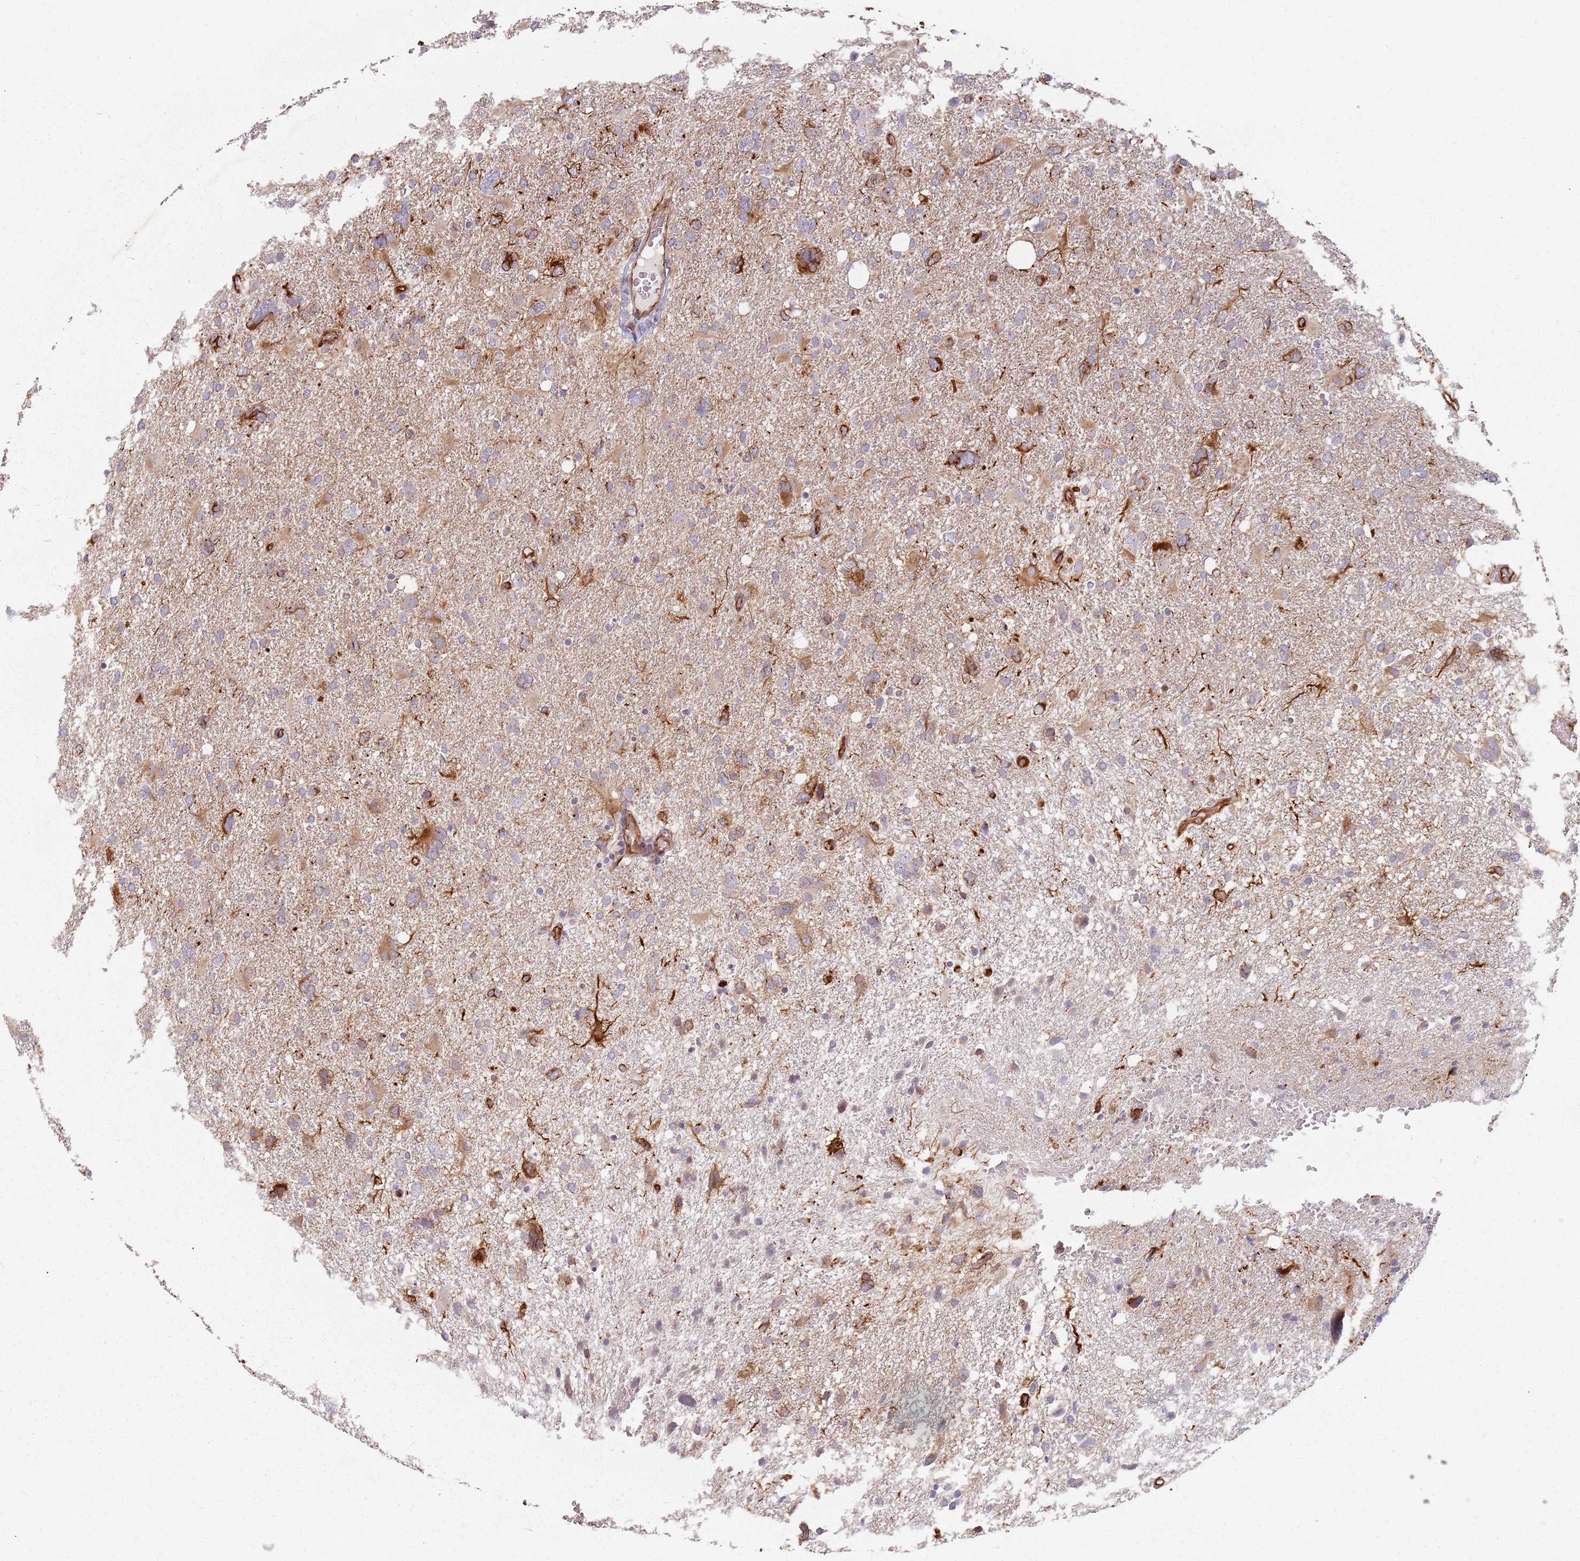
{"staining": {"intensity": "strong", "quantity": "<25%", "location": "cytoplasmic/membranous"}, "tissue": "glioma", "cell_type": "Tumor cells", "image_type": "cancer", "snomed": [{"axis": "morphology", "description": "Glioma, malignant, High grade"}, {"axis": "topography", "description": "Brain"}], "caption": "Brown immunohistochemical staining in human glioma reveals strong cytoplasmic/membranous positivity in about <25% of tumor cells.", "gene": "GAS2L3", "patient": {"sex": "male", "age": 61}}